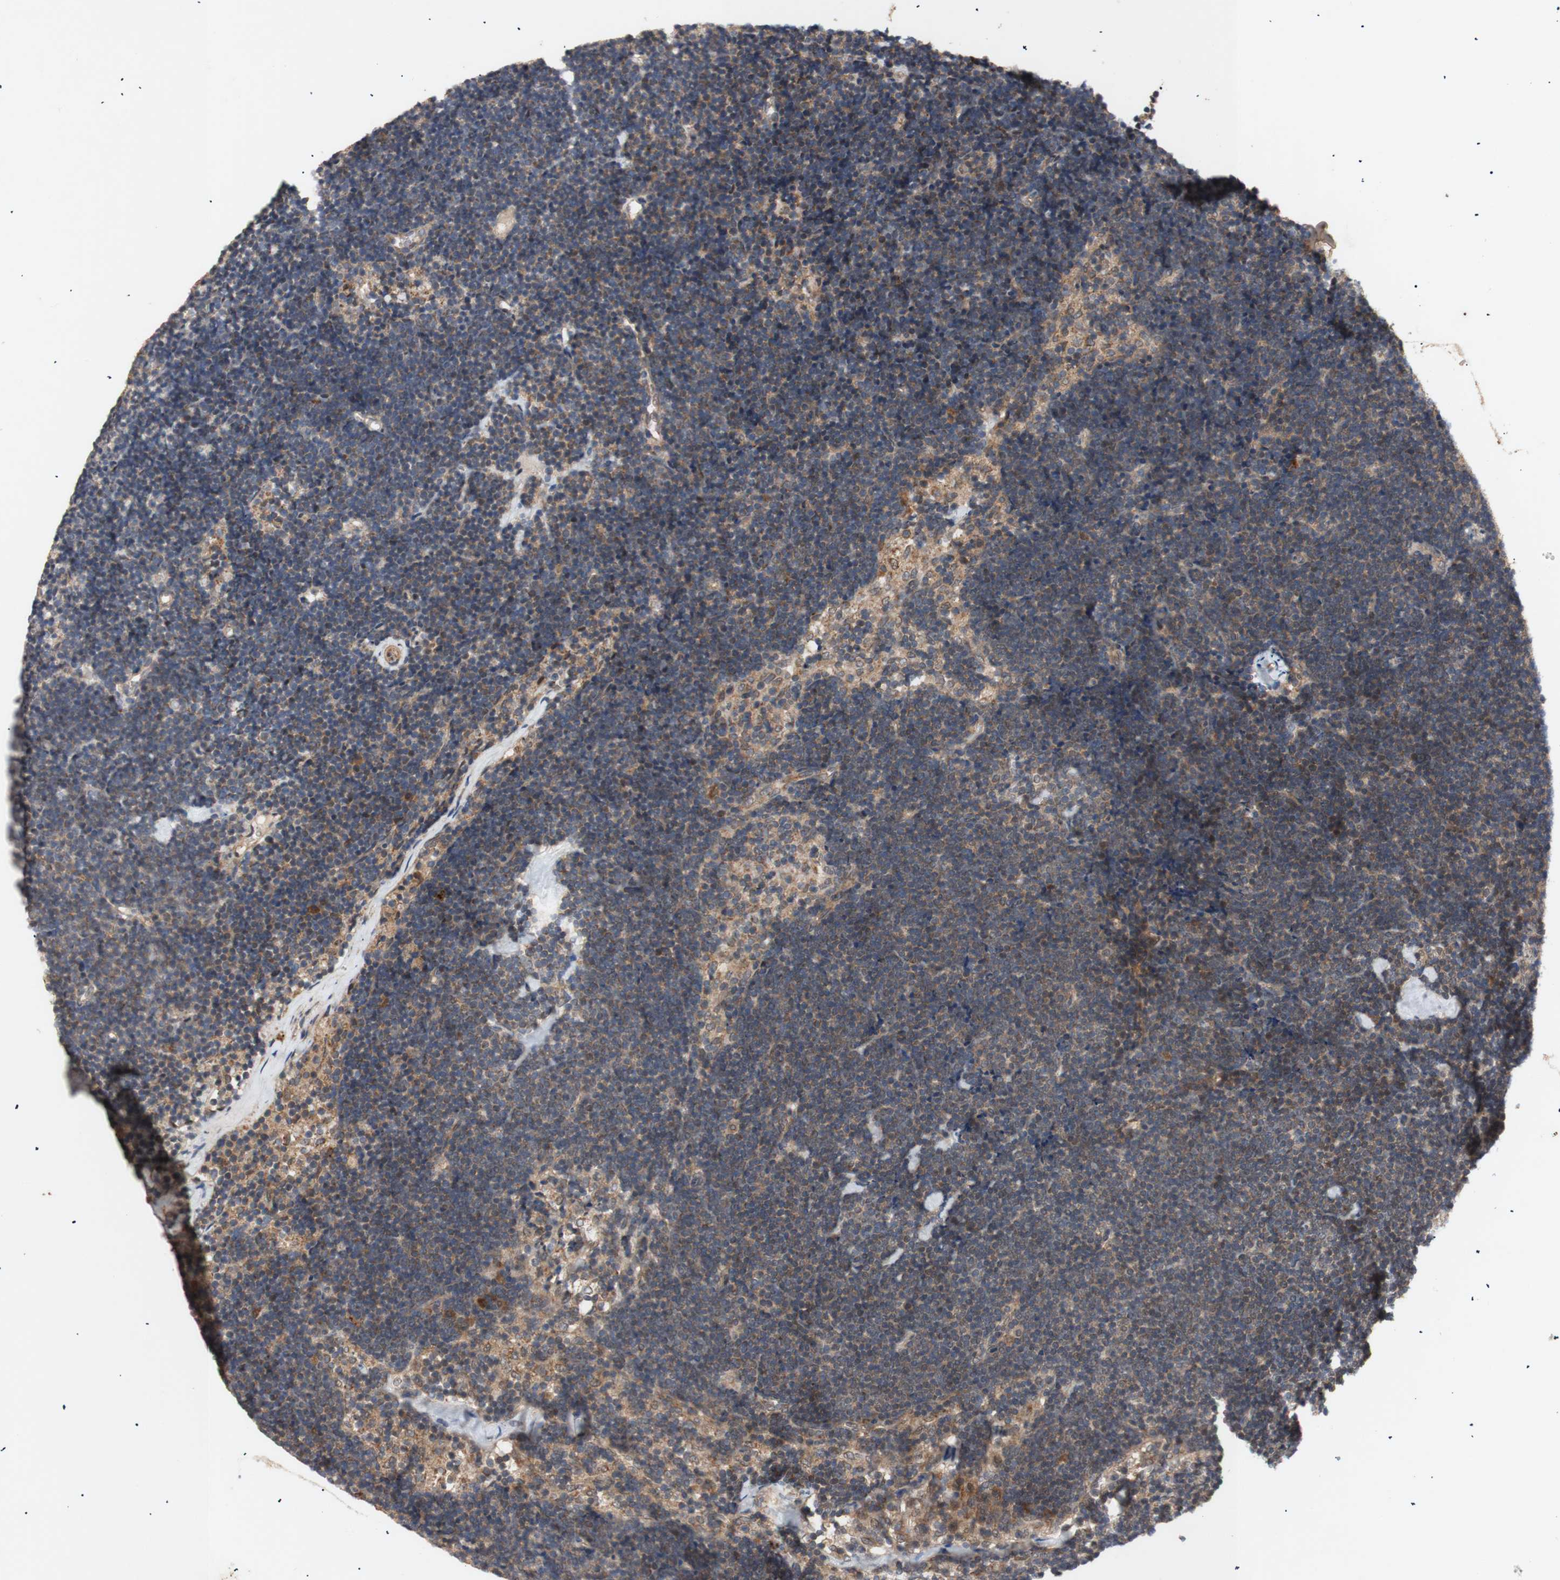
{"staining": {"intensity": "moderate", "quantity": ">75%", "location": "cytoplasmic/membranous"}, "tissue": "lymph node", "cell_type": "Germinal center cells", "image_type": "normal", "snomed": [{"axis": "morphology", "description": "Normal tissue, NOS"}, {"axis": "topography", "description": "Lymph node"}], "caption": "The image displays immunohistochemical staining of normal lymph node. There is moderate cytoplasmic/membranous expression is seen in about >75% of germinal center cells.", "gene": "PKN1", "patient": {"sex": "male", "age": 63}}